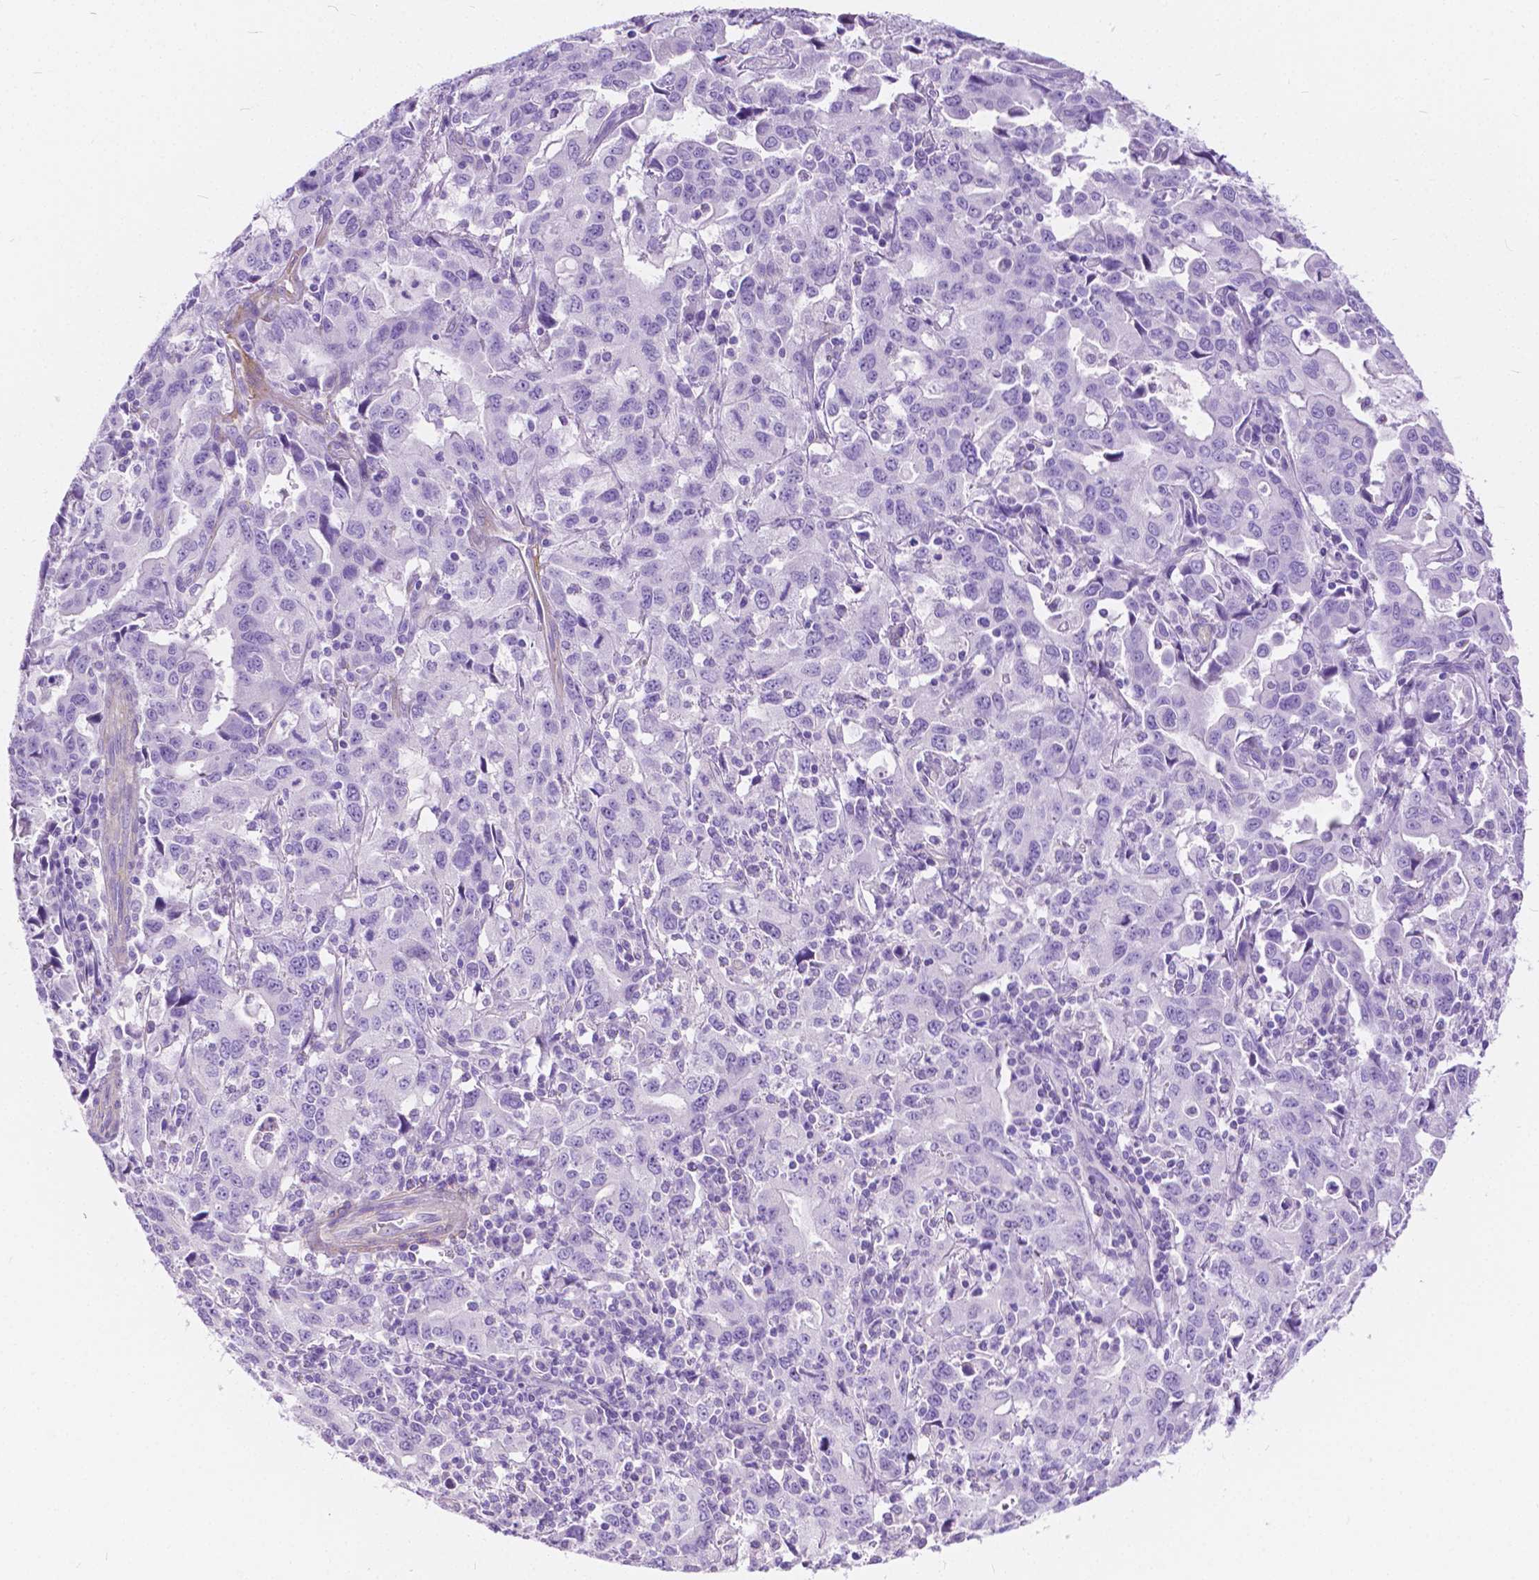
{"staining": {"intensity": "negative", "quantity": "none", "location": "none"}, "tissue": "stomach cancer", "cell_type": "Tumor cells", "image_type": "cancer", "snomed": [{"axis": "morphology", "description": "Adenocarcinoma, NOS"}, {"axis": "topography", "description": "Stomach, upper"}], "caption": "A histopathology image of human adenocarcinoma (stomach) is negative for staining in tumor cells. (Stains: DAB (3,3'-diaminobenzidine) immunohistochemistry with hematoxylin counter stain, Microscopy: brightfield microscopy at high magnification).", "gene": "CHRM1", "patient": {"sex": "male", "age": 85}}